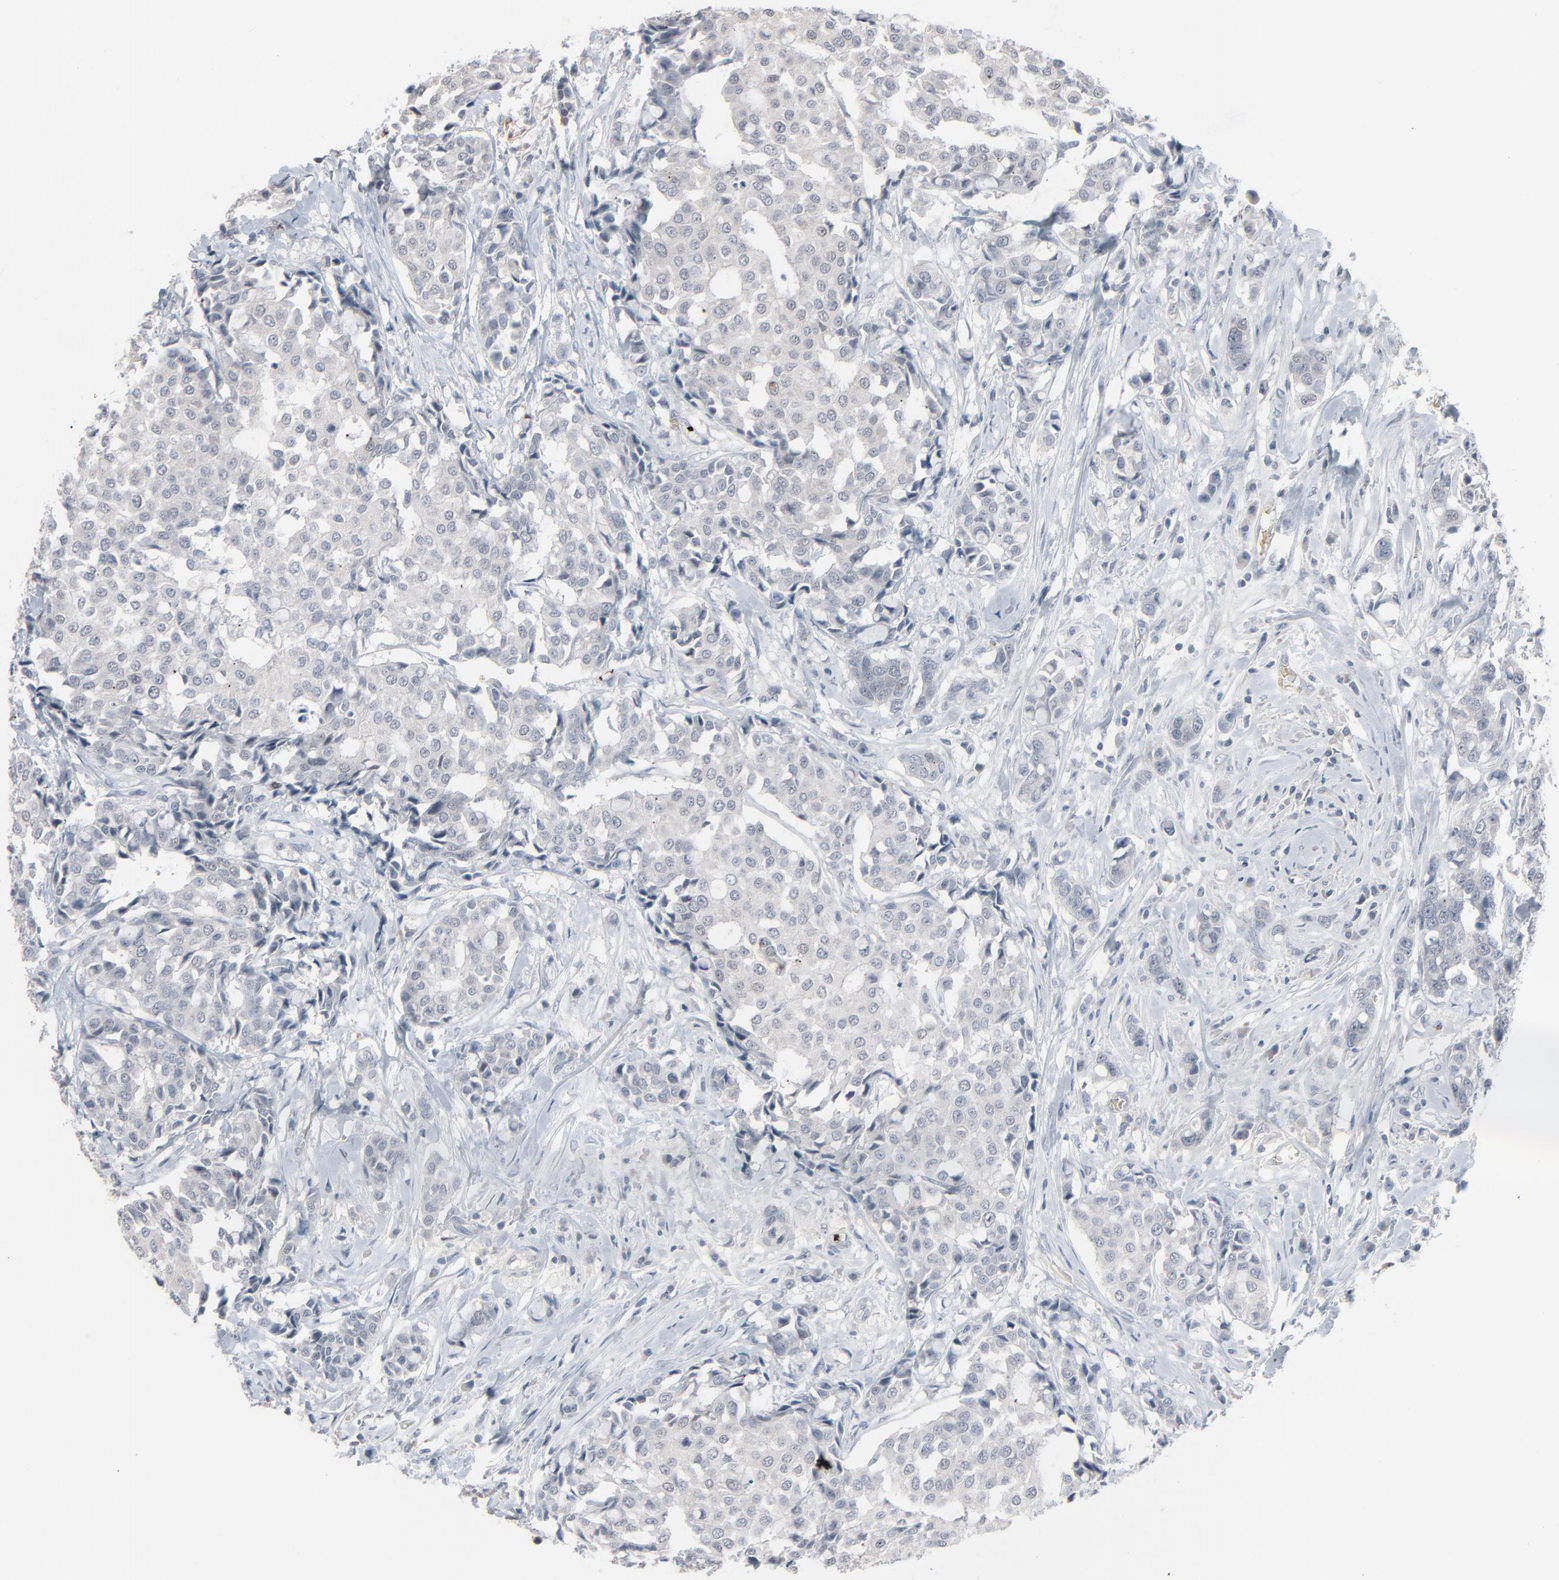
{"staining": {"intensity": "negative", "quantity": "none", "location": "none"}, "tissue": "breast cancer", "cell_type": "Tumor cells", "image_type": "cancer", "snomed": [{"axis": "morphology", "description": "Duct carcinoma"}, {"axis": "topography", "description": "Breast"}], "caption": "Protein analysis of intraductal carcinoma (breast) shows no significant positivity in tumor cells. The staining is performed using DAB brown chromogen with nuclei counter-stained in using hematoxylin.", "gene": "SAGE1", "patient": {"sex": "female", "age": 27}}